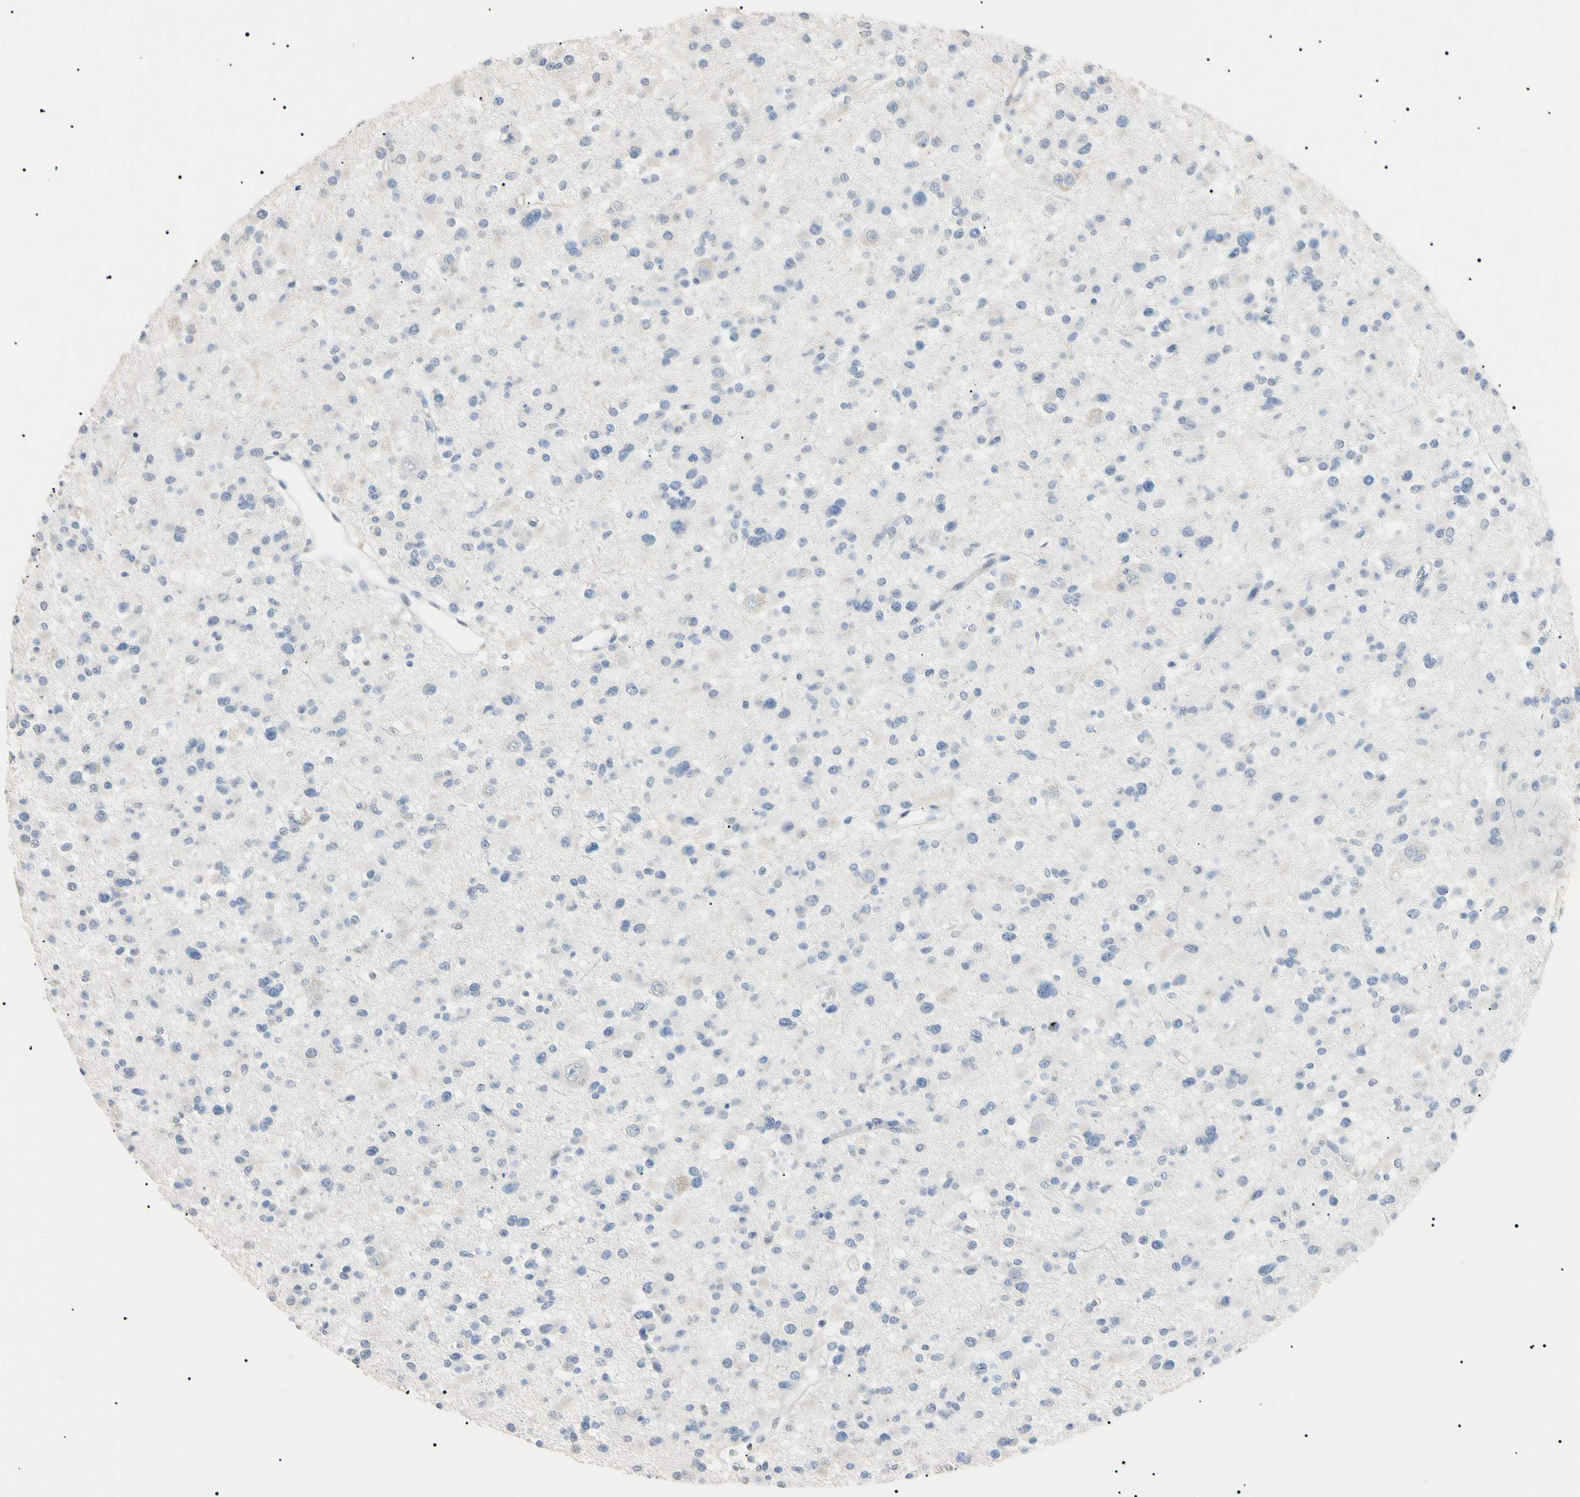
{"staining": {"intensity": "negative", "quantity": "none", "location": "none"}, "tissue": "glioma", "cell_type": "Tumor cells", "image_type": "cancer", "snomed": [{"axis": "morphology", "description": "Glioma, malignant, Low grade"}, {"axis": "topography", "description": "Brain"}], "caption": "DAB immunohistochemical staining of glioma displays no significant staining in tumor cells.", "gene": "CGB3", "patient": {"sex": "female", "age": 22}}